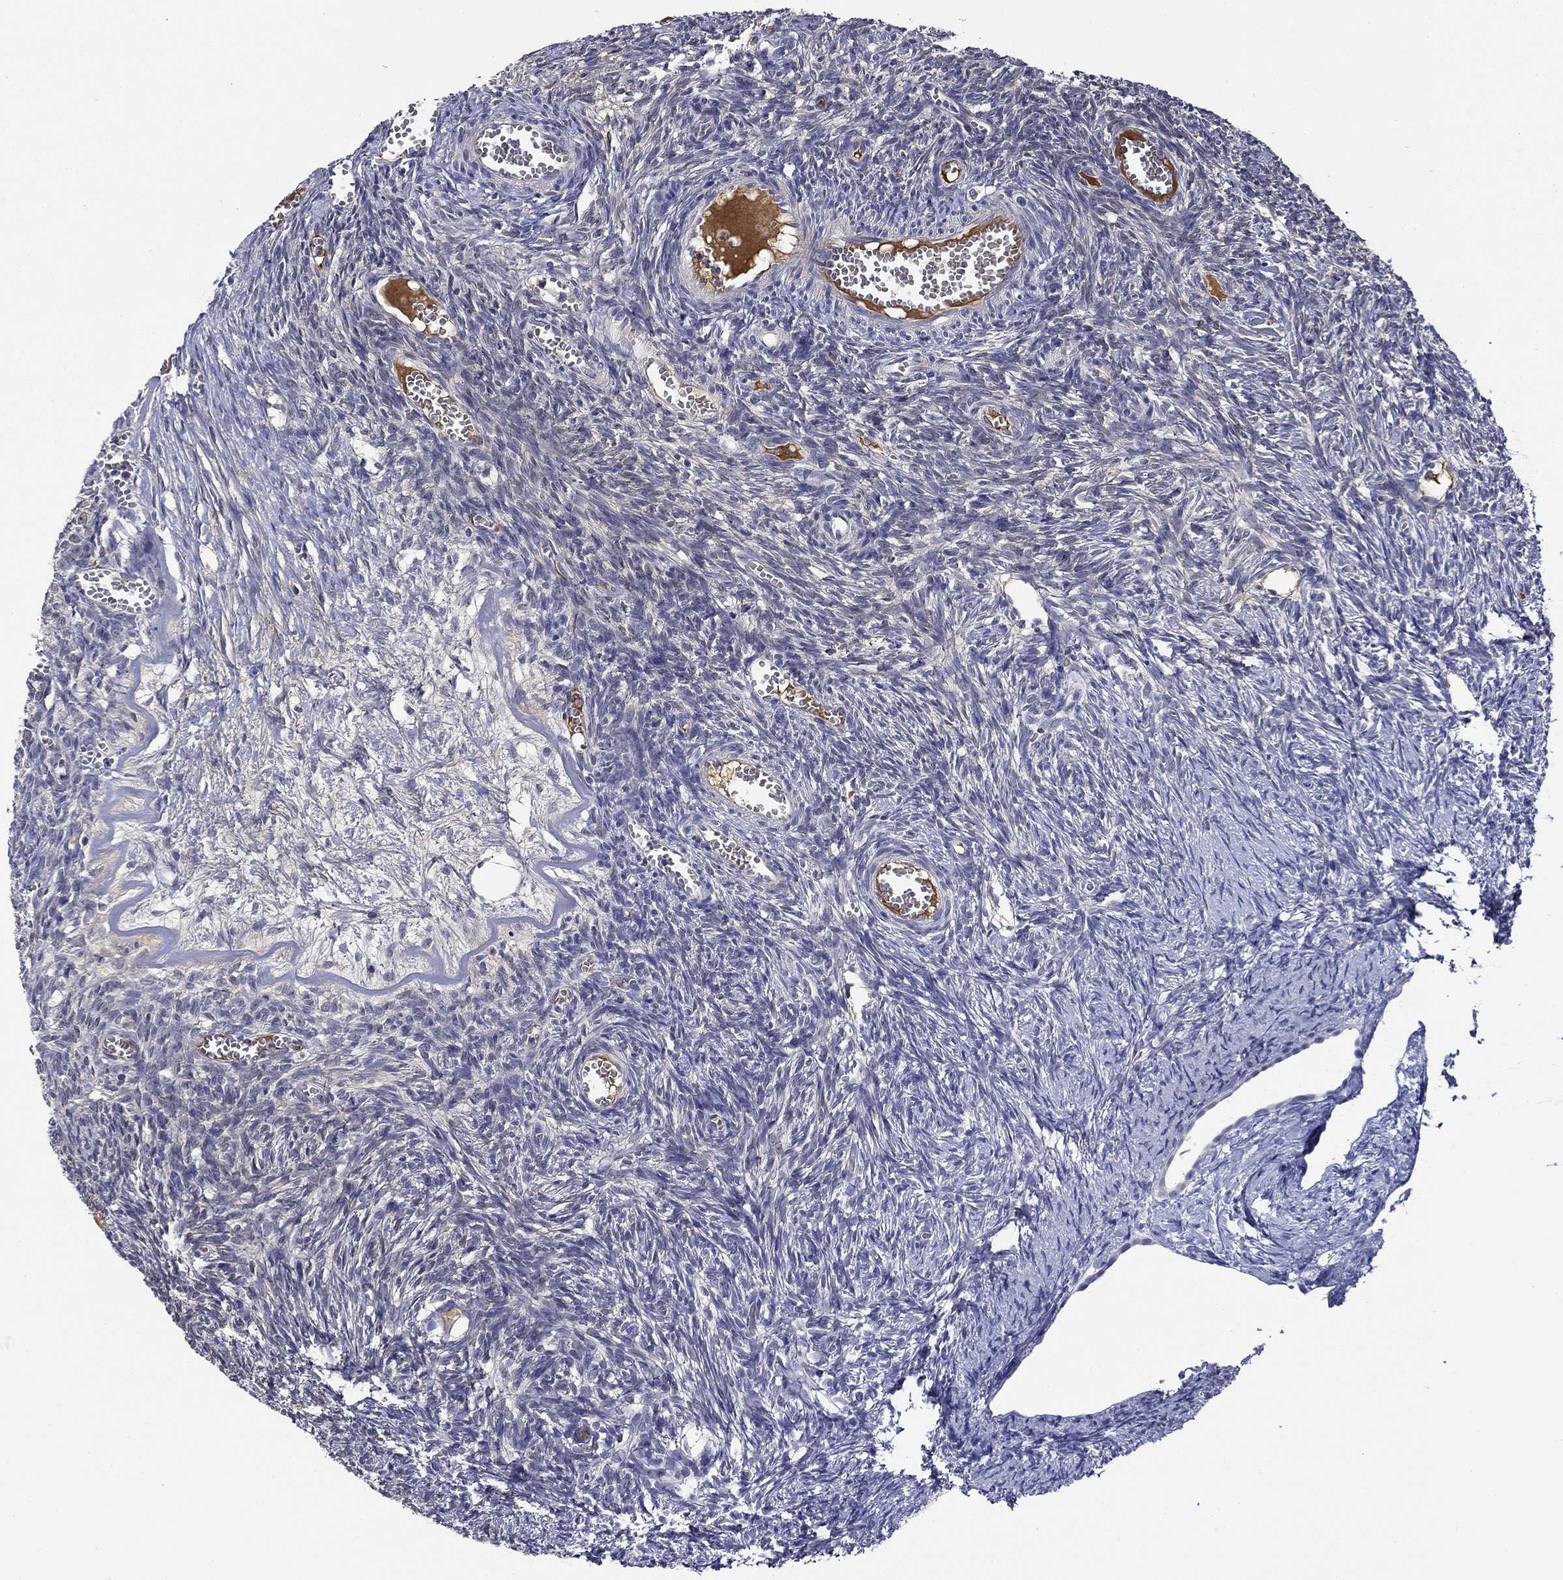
{"staining": {"intensity": "negative", "quantity": "none", "location": "none"}, "tissue": "ovary", "cell_type": "Ovarian stroma cells", "image_type": "normal", "snomed": [{"axis": "morphology", "description": "Normal tissue, NOS"}, {"axis": "topography", "description": "Ovary"}], "caption": "Immunohistochemical staining of benign human ovary reveals no significant staining in ovarian stroma cells. The staining was performed using DAB (3,3'-diaminobenzidine) to visualize the protein expression in brown, while the nuclei were stained in blue with hematoxylin (Magnification: 20x).", "gene": "DDTL", "patient": {"sex": "female", "age": 43}}